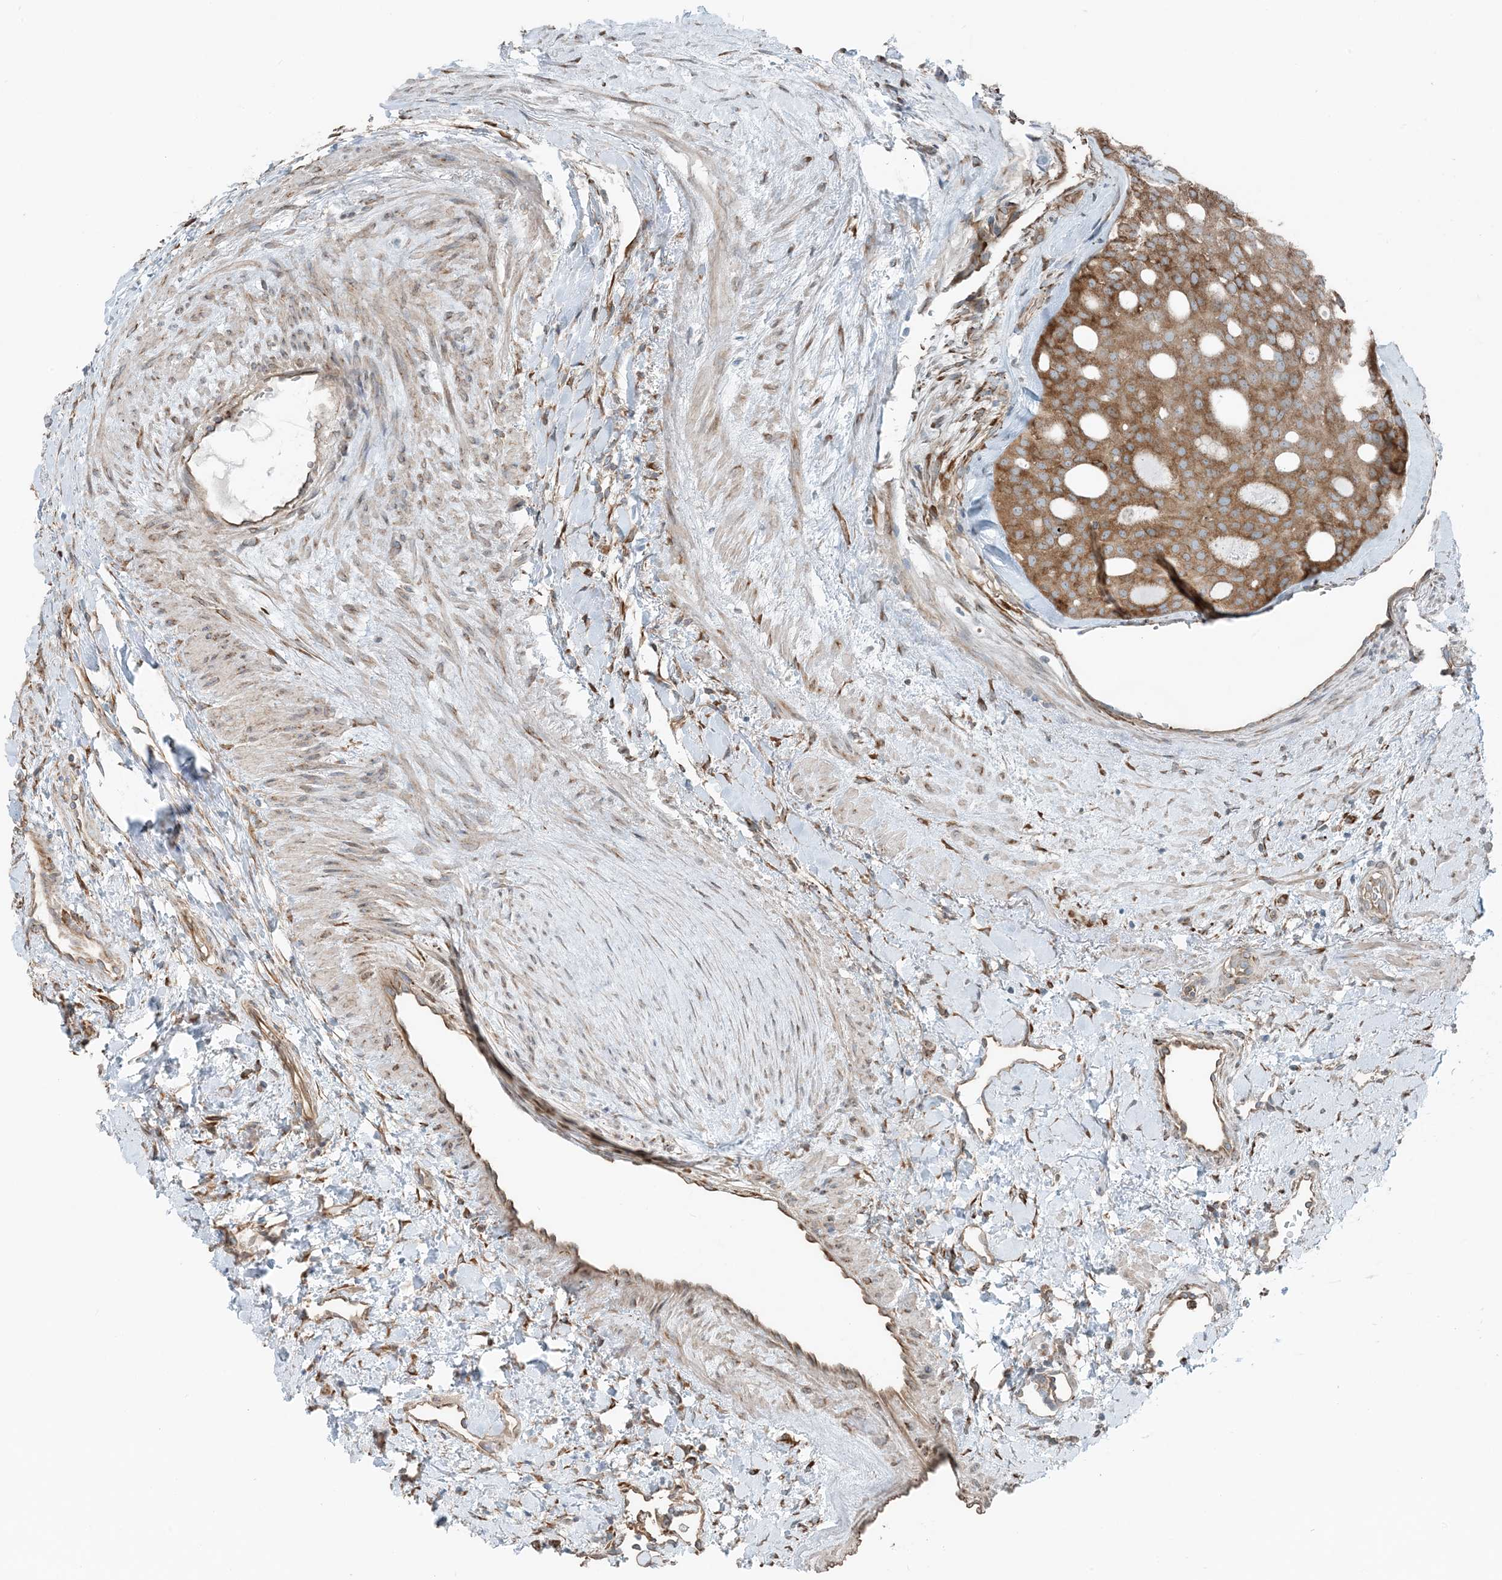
{"staining": {"intensity": "moderate", "quantity": ">75%", "location": "cytoplasmic/membranous"}, "tissue": "thyroid cancer", "cell_type": "Tumor cells", "image_type": "cancer", "snomed": [{"axis": "morphology", "description": "Follicular adenoma carcinoma, NOS"}, {"axis": "topography", "description": "Thyroid gland"}], "caption": "Immunohistochemistry histopathology image of neoplastic tissue: human follicular adenoma carcinoma (thyroid) stained using IHC shows medium levels of moderate protein expression localized specifically in the cytoplasmic/membranous of tumor cells, appearing as a cytoplasmic/membranous brown color.", "gene": "CERKL", "patient": {"sex": "male", "age": 75}}